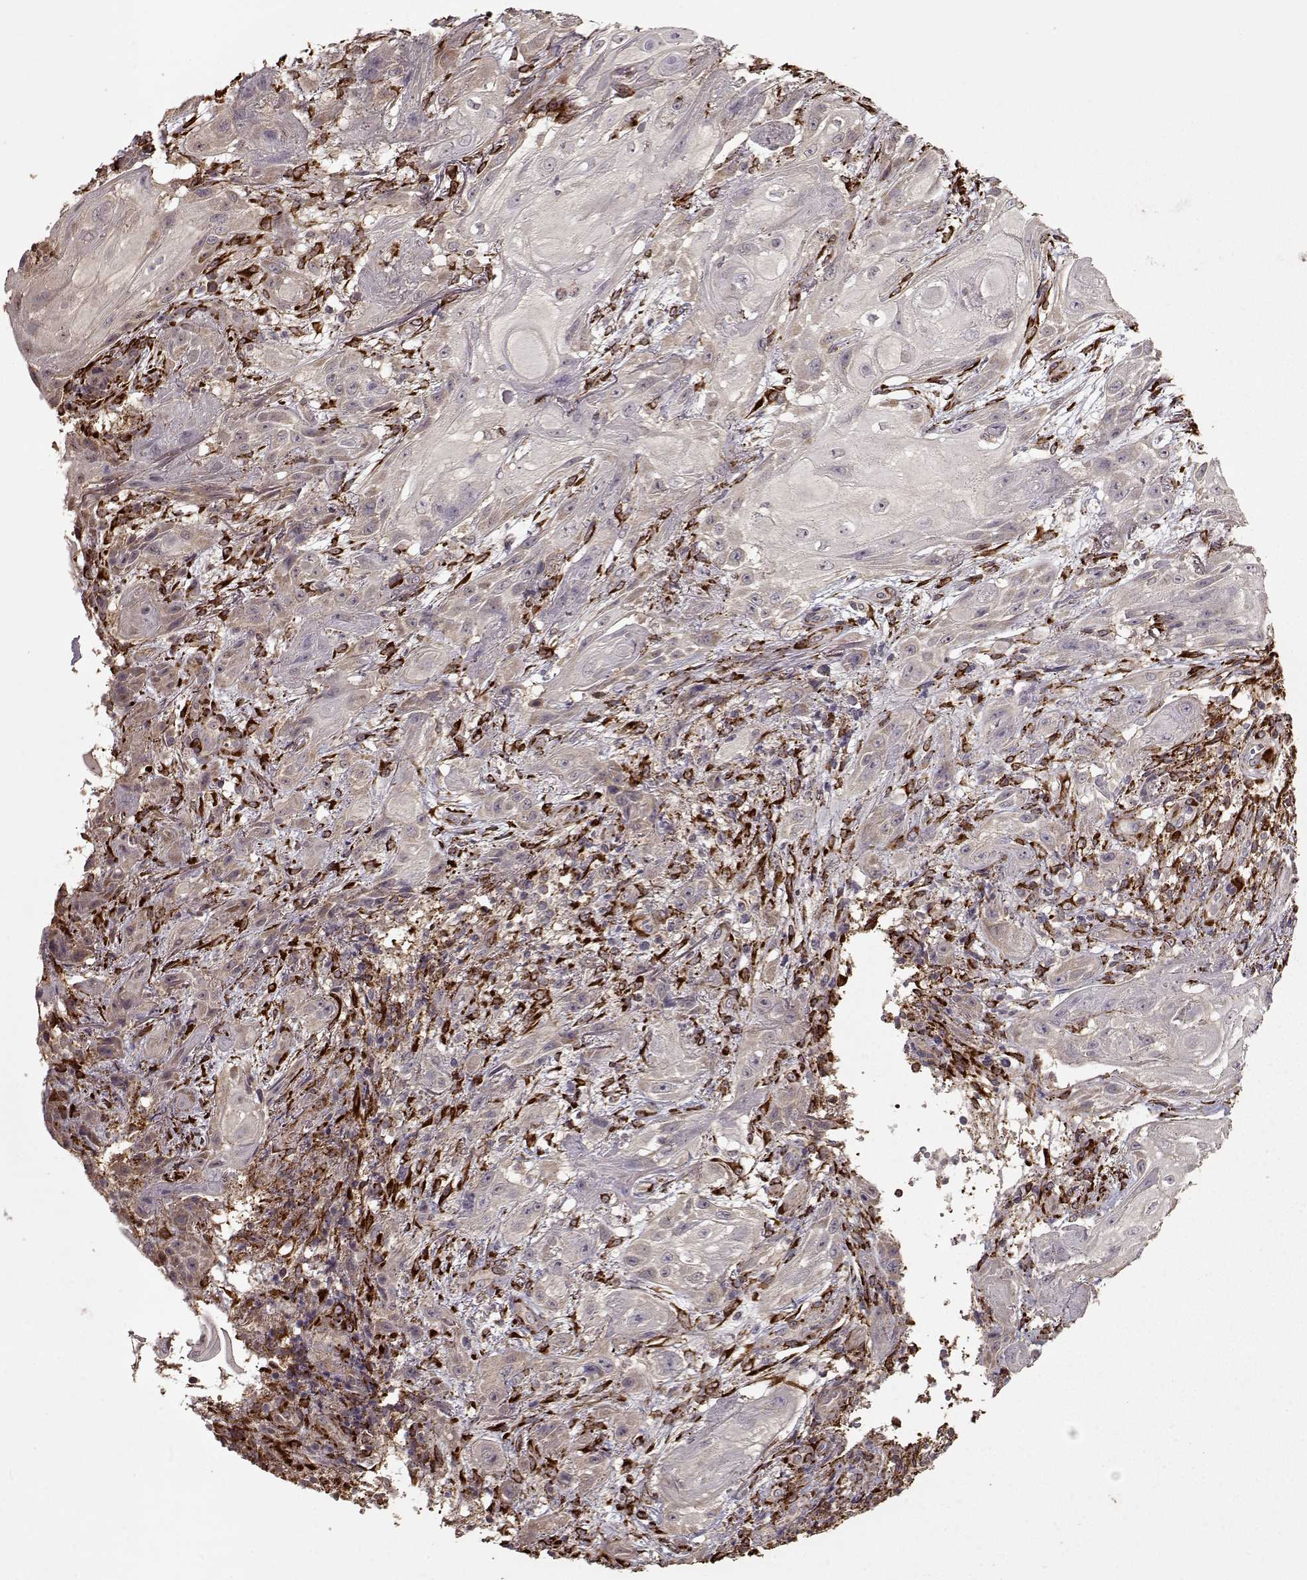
{"staining": {"intensity": "weak", "quantity": "<25%", "location": "cytoplasmic/membranous"}, "tissue": "skin cancer", "cell_type": "Tumor cells", "image_type": "cancer", "snomed": [{"axis": "morphology", "description": "Squamous cell carcinoma, NOS"}, {"axis": "topography", "description": "Skin"}], "caption": "Photomicrograph shows no protein positivity in tumor cells of squamous cell carcinoma (skin) tissue.", "gene": "IMMP1L", "patient": {"sex": "male", "age": 62}}